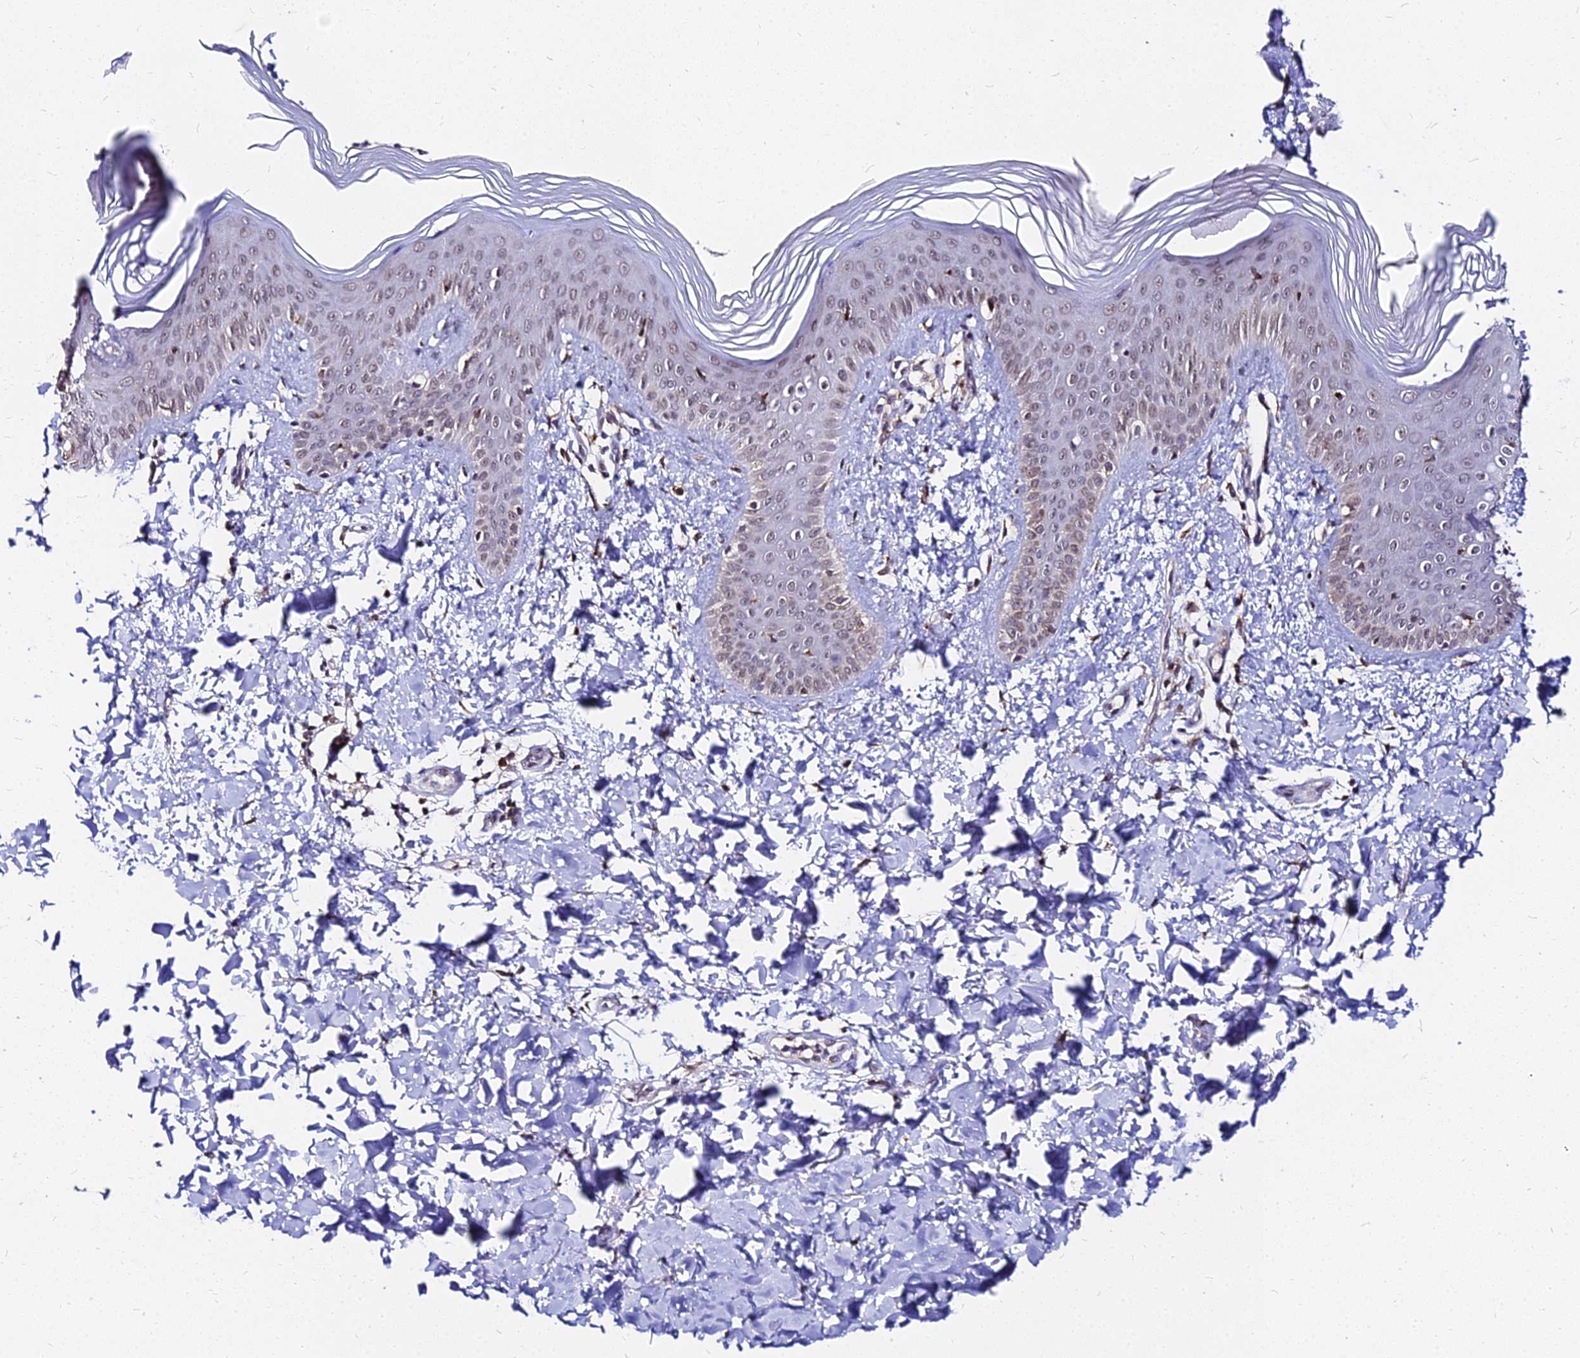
{"staining": {"intensity": "weak", "quantity": ">75%", "location": "cytoplasmic/membranous,nuclear"}, "tissue": "skin", "cell_type": "Epidermal cells", "image_type": "normal", "snomed": [{"axis": "morphology", "description": "Normal tissue, NOS"}, {"axis": "morphology", "description": "Inflammation, NOS"}, {"axis": "topography", "description": "Soft tissue"}, {"axis": "topography", "description": "Anal"}], "caption": "Normal skin was stained to show a protein in brown. There is low levels of weak cytoplasmic/membranous,nuclear expression in about >75% of epidermal cells. The staining was performed using DAB (3,3'-diaminobenzidine) to visualize the protein expression in brown, while the nuclei were stained in blue with hematoxylin (Magnification: 20x).", "gene": "RNF121", "patient": {"sex": "female", "age": 15}}